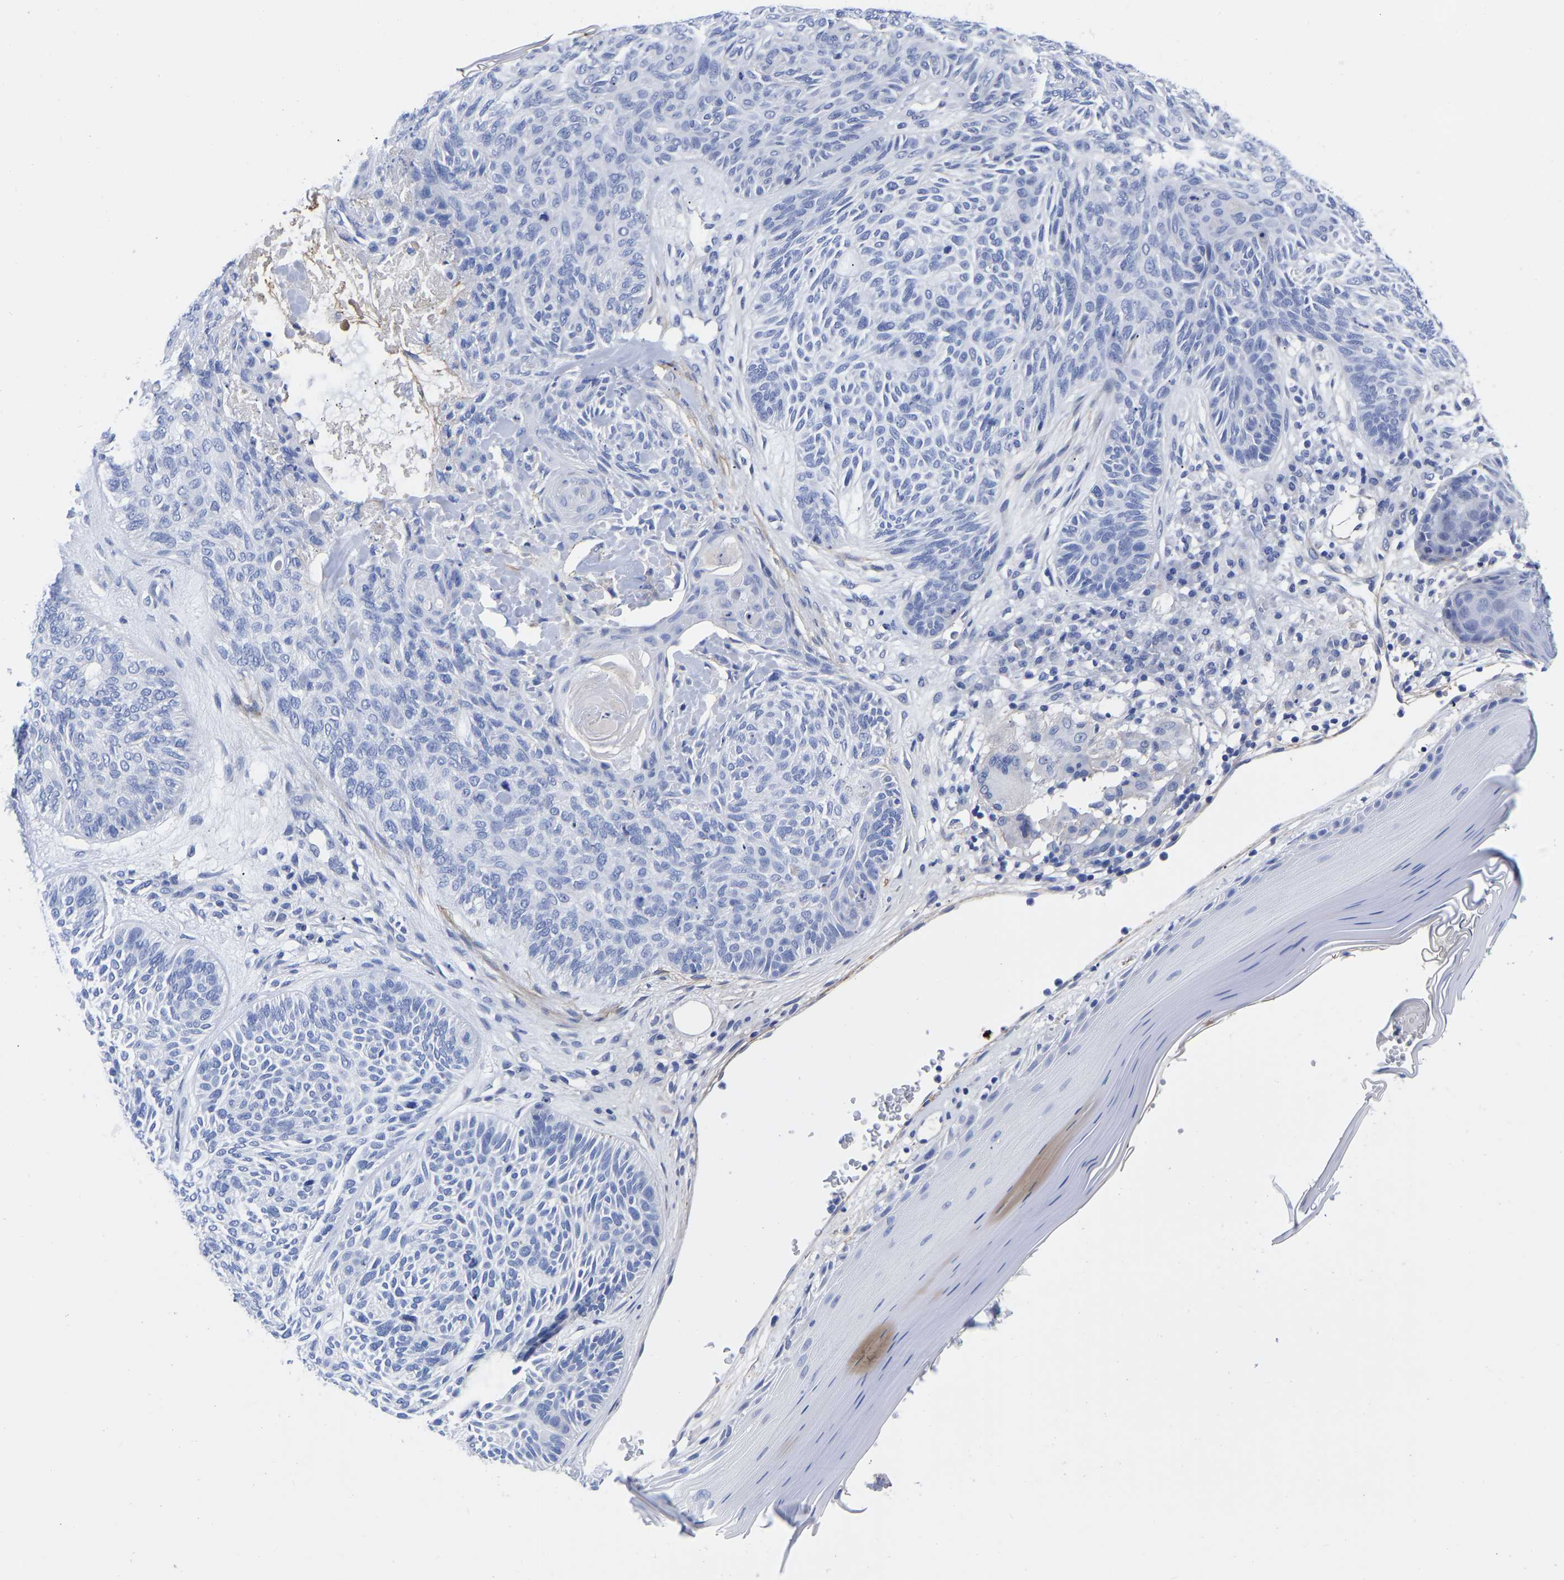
{"staining": {"intensity": "negative", "quantity": "none", "location": "none"}, "tissue": "skin cancer", "cell_type": "Tumor cells", "image_type": "cancer", "snomed": [{"axis": "morphology", "description": "Basal cell carcinoma"}, {"axis": "topography", "description": "Skin"}], "caption": "Tumor cells are negative for brown protein staining in basal cell carcinoma (skin). Nuclei are stained in blue.", "gene": "GPA33", "patient": {"sex": "male", "age": 55}}